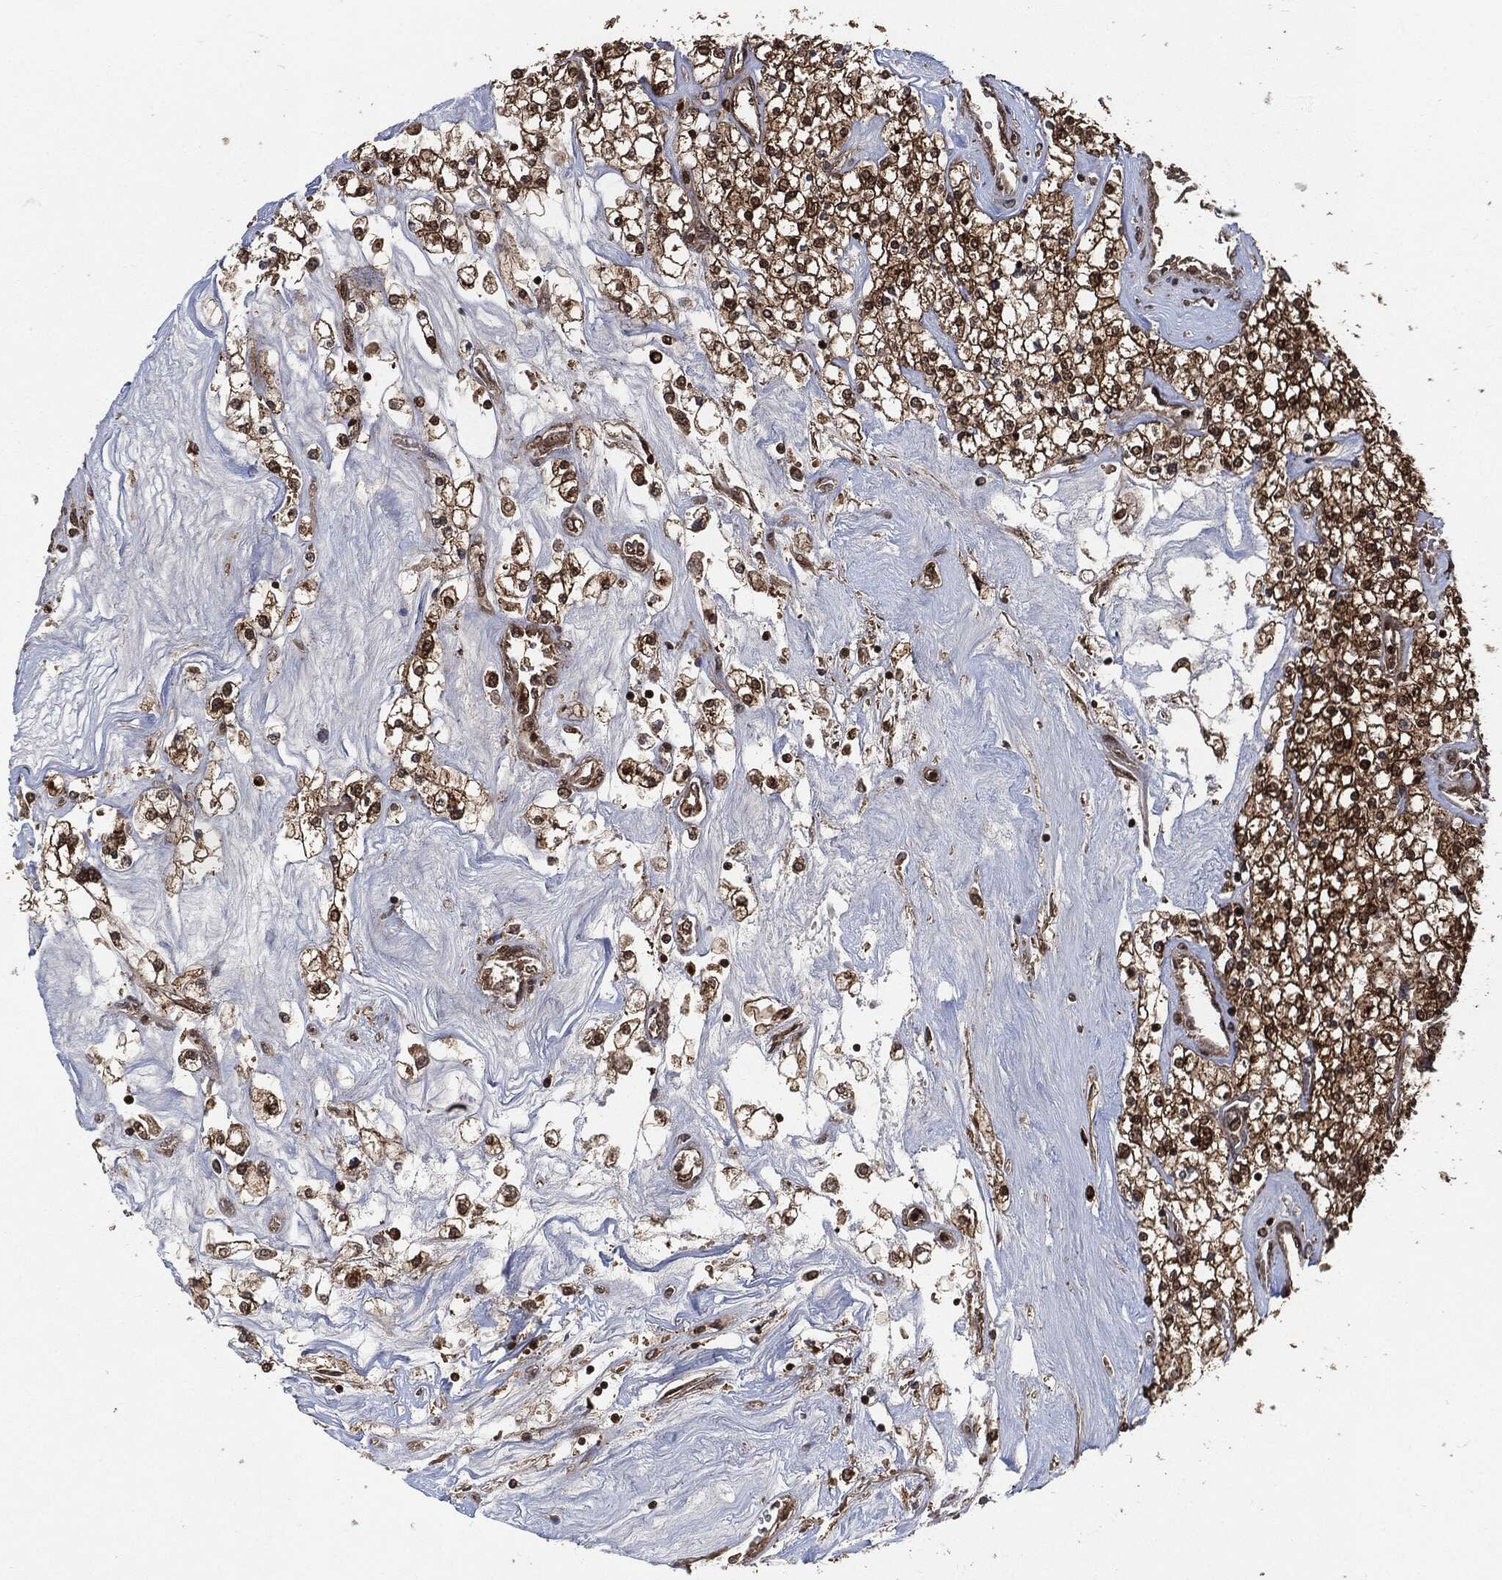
{"staining": {"intensity": "strong", "quantity": ">75%", "location": "cytoplasmic/membranous,nuclear"}, "tissue": "renal cancer", "cell_type": "Tumor cells", "image_type": "cancer", "snomed": [{"axis": "morphology", "description": "Adenocarcinoma, NOS"}, {"axis": "topography", "description": "Kidney"}], "caption": "The immunohistochemical stain labels strong cytoplasmic/membranous and nuclear staining in tumor cells of adenocarcinoma (renal) tissue.", "gene": "CUTA", "patient": {"sex": "male", "age": 80}}